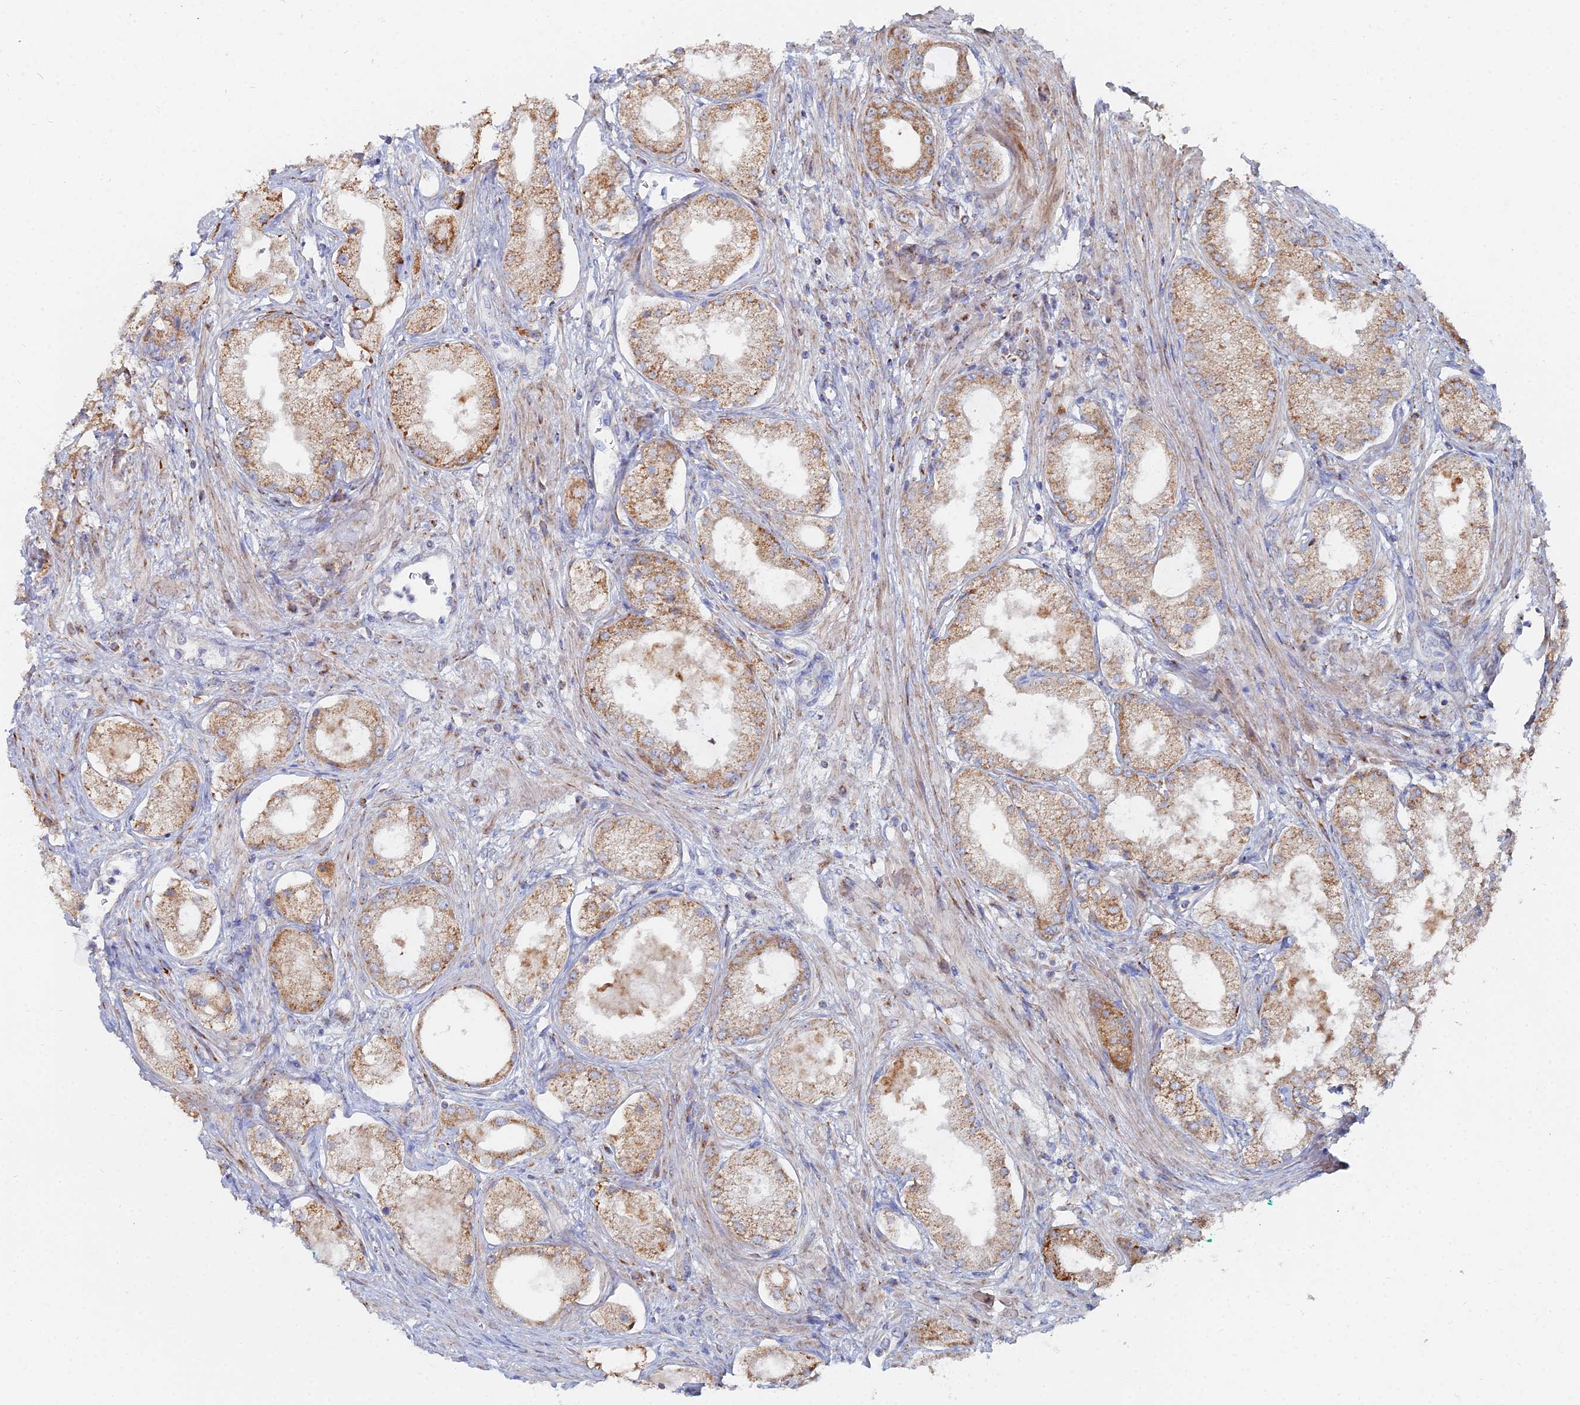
{"staining": {"intensity": "moderate", "quantity": ">75%", "location": "cytoplasmic/membranous"}, "tissue": "prostate cancer", "cell_type": "Tumor cells", "image_type": "cancer", "snomed": [{"axis": "morphology", "description": "Adenocarcinoma, Low grade"}, {"axis": "topography", "description": "Prostate"}], "caption": "There is medium levels of moderate cytoplasmic/membranous staining in tumor cells of prostate cancer (low-grade adenocarcinoma), as demonstrated by immunohistochemical staining (brown color).", "gene": "MPC1", "patient": {"sex": "male", "age": 68}}